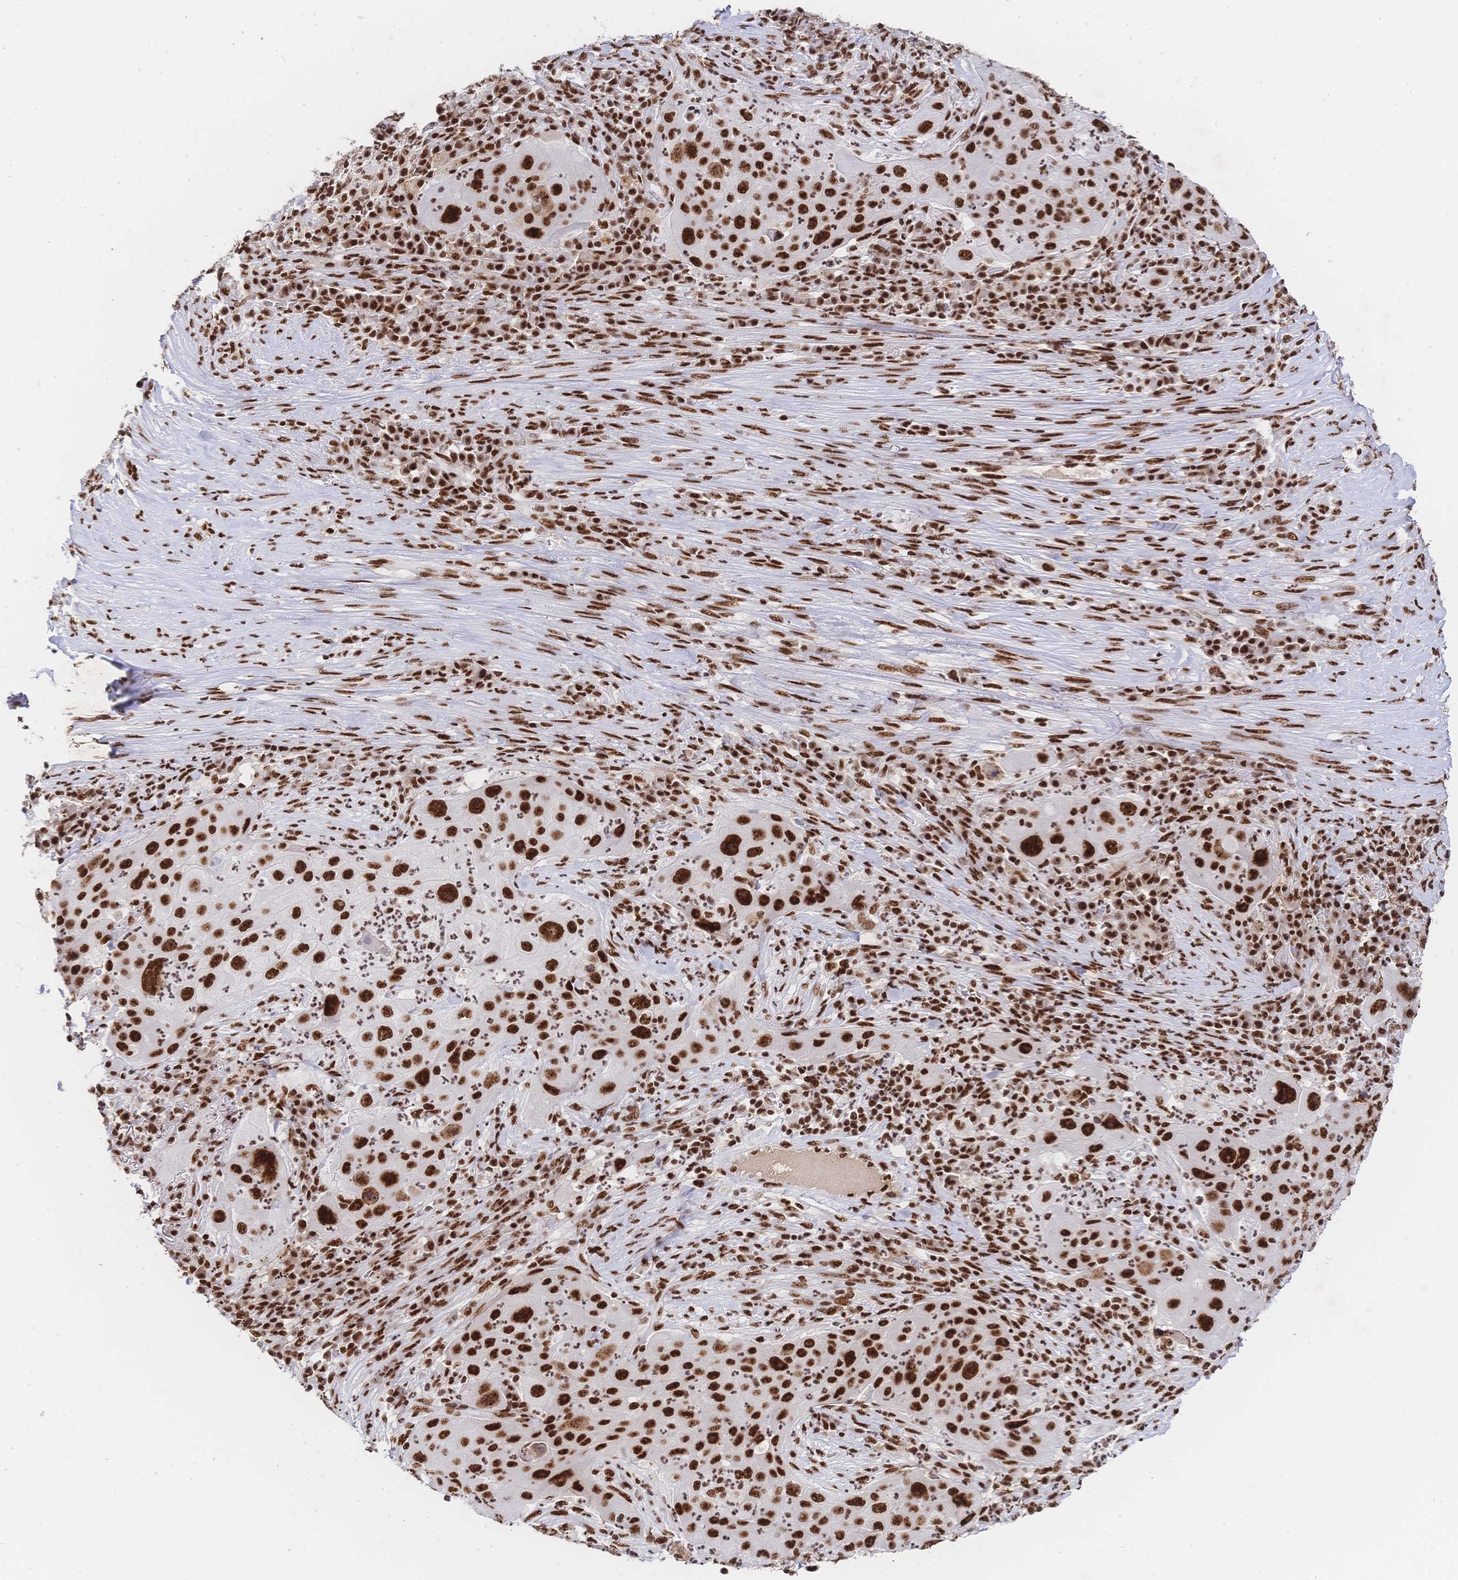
{"staining": {"intensity": "strong", "quantity": ">75%", "location": "nuclear"}, "tissue": "lung cancer", "cell_type": "Tumor cells", "image_type": "cancer", "snomed": [{"axis": "morphology", "description": "Squamous cell carcinoma, NOS"}, {"axis": "topography", "description": "Lung"}], "caption": "Protein staining reveals strong nuclear expression in about >75% of tumor cells in lung cancer. The protein of interest is stained brown, and the nuclei are stained in blue (DAB (3,3'-diaminobenzidine) IHC with brightfield microscopy, high magnification).", "gene": "SRSF1", "patient": {"sex": "female", "age": 59}}